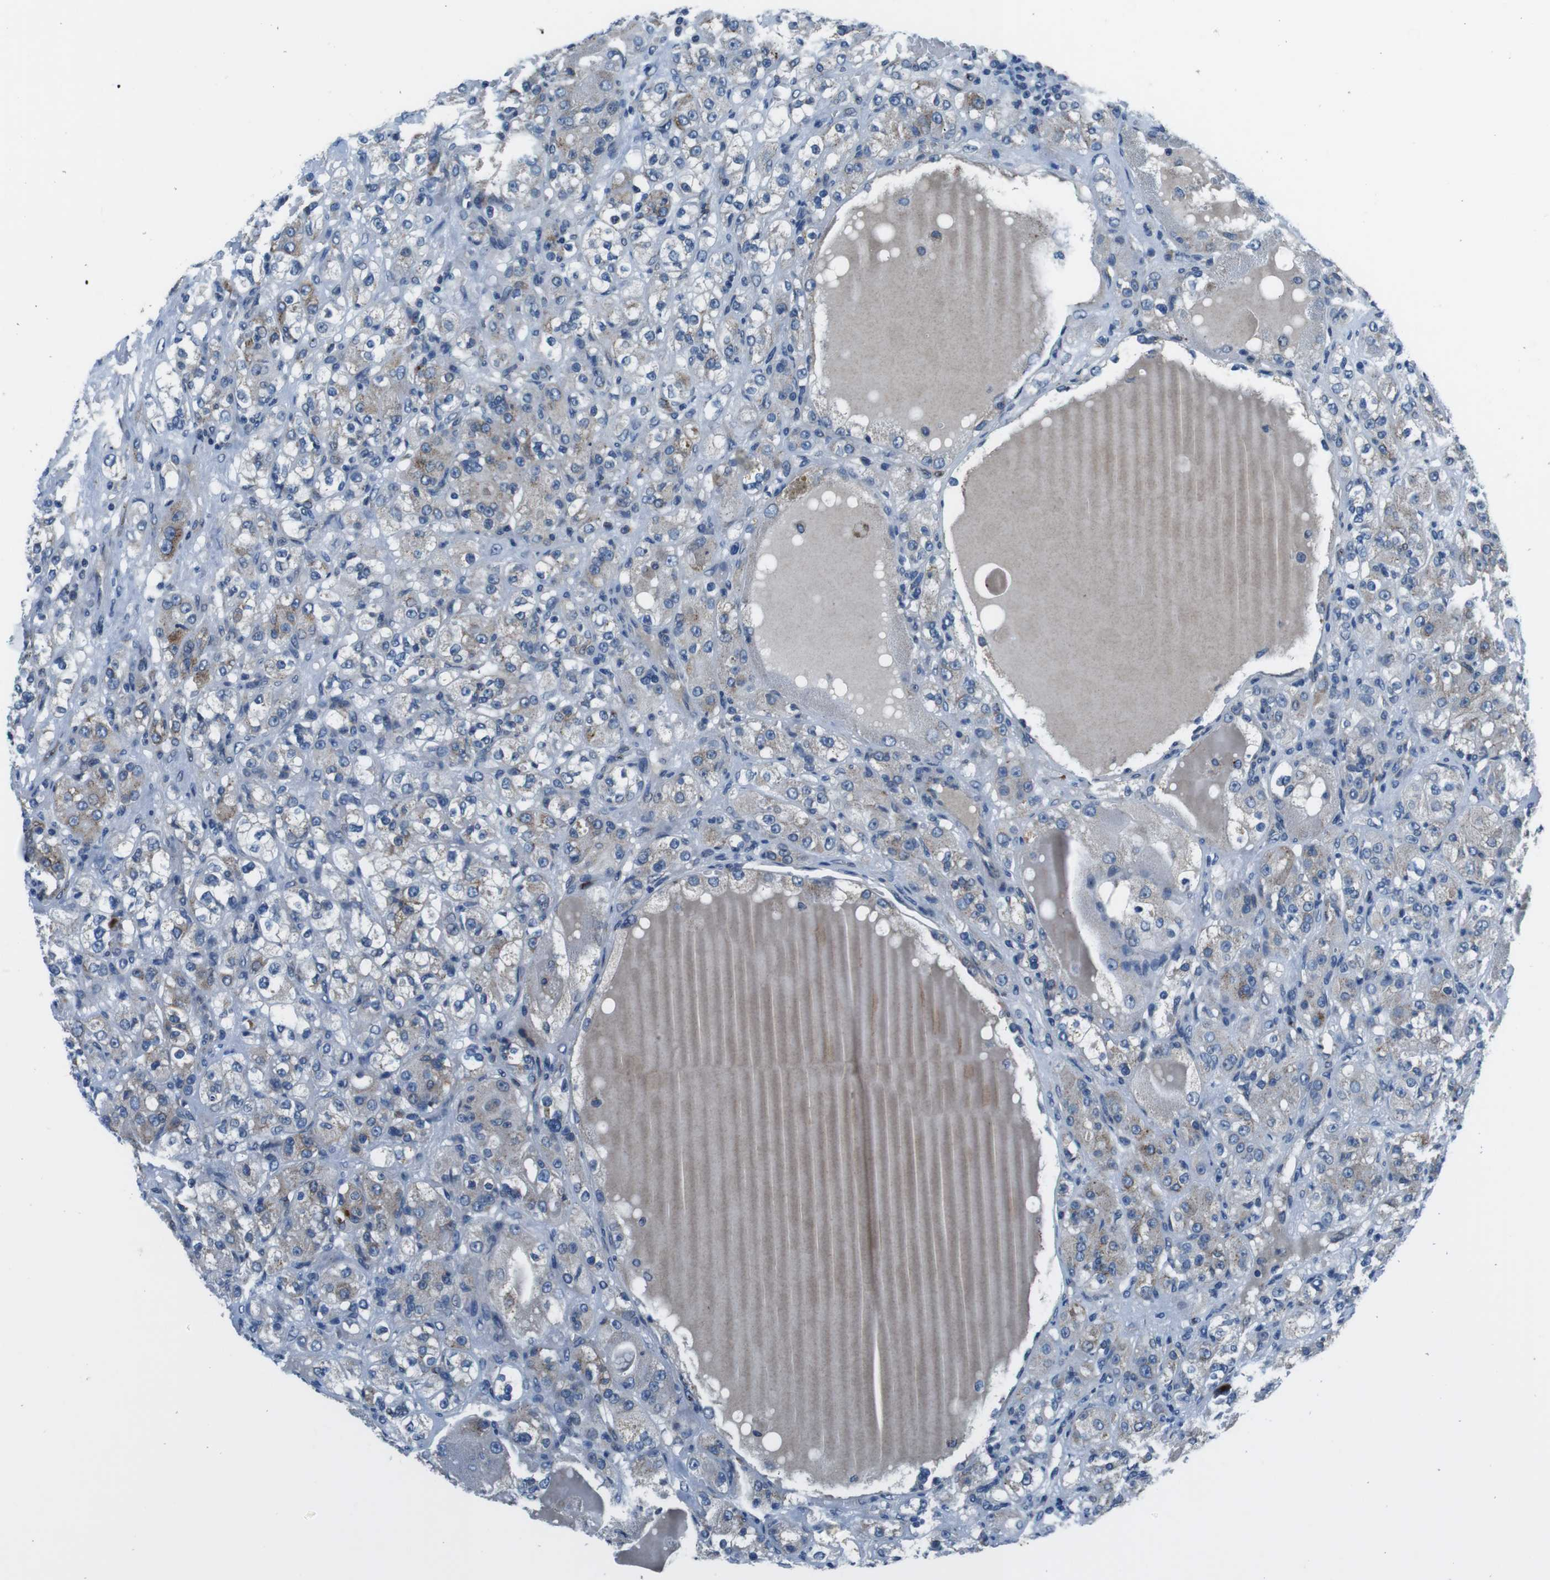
{"staining": {"intensity": "negative", "quantity": "none", "location": "none"}, "tissue": "renal cancer", "cell_type": "Tumor cells", "image_type": "cancer", "snomed": [{"axis": "morphology", "description": "Normal tissue, NOS"}, {"axis": "morphology", "description": "Adenocarcinoma, NOS"}, {"axis": "topography", "description": "Kidney"}], "caption": "Micrograph shows no significant protein staining in tumor cells of adenocarcinoma (renal). The staining was performed using DAB to visualize the protein expression in brown, while the nuclei were stained in blue with hematoxylin (Magnification: 20x).", "gene": "NUCB2", "patient": {"sex": "male", "age": 61}}